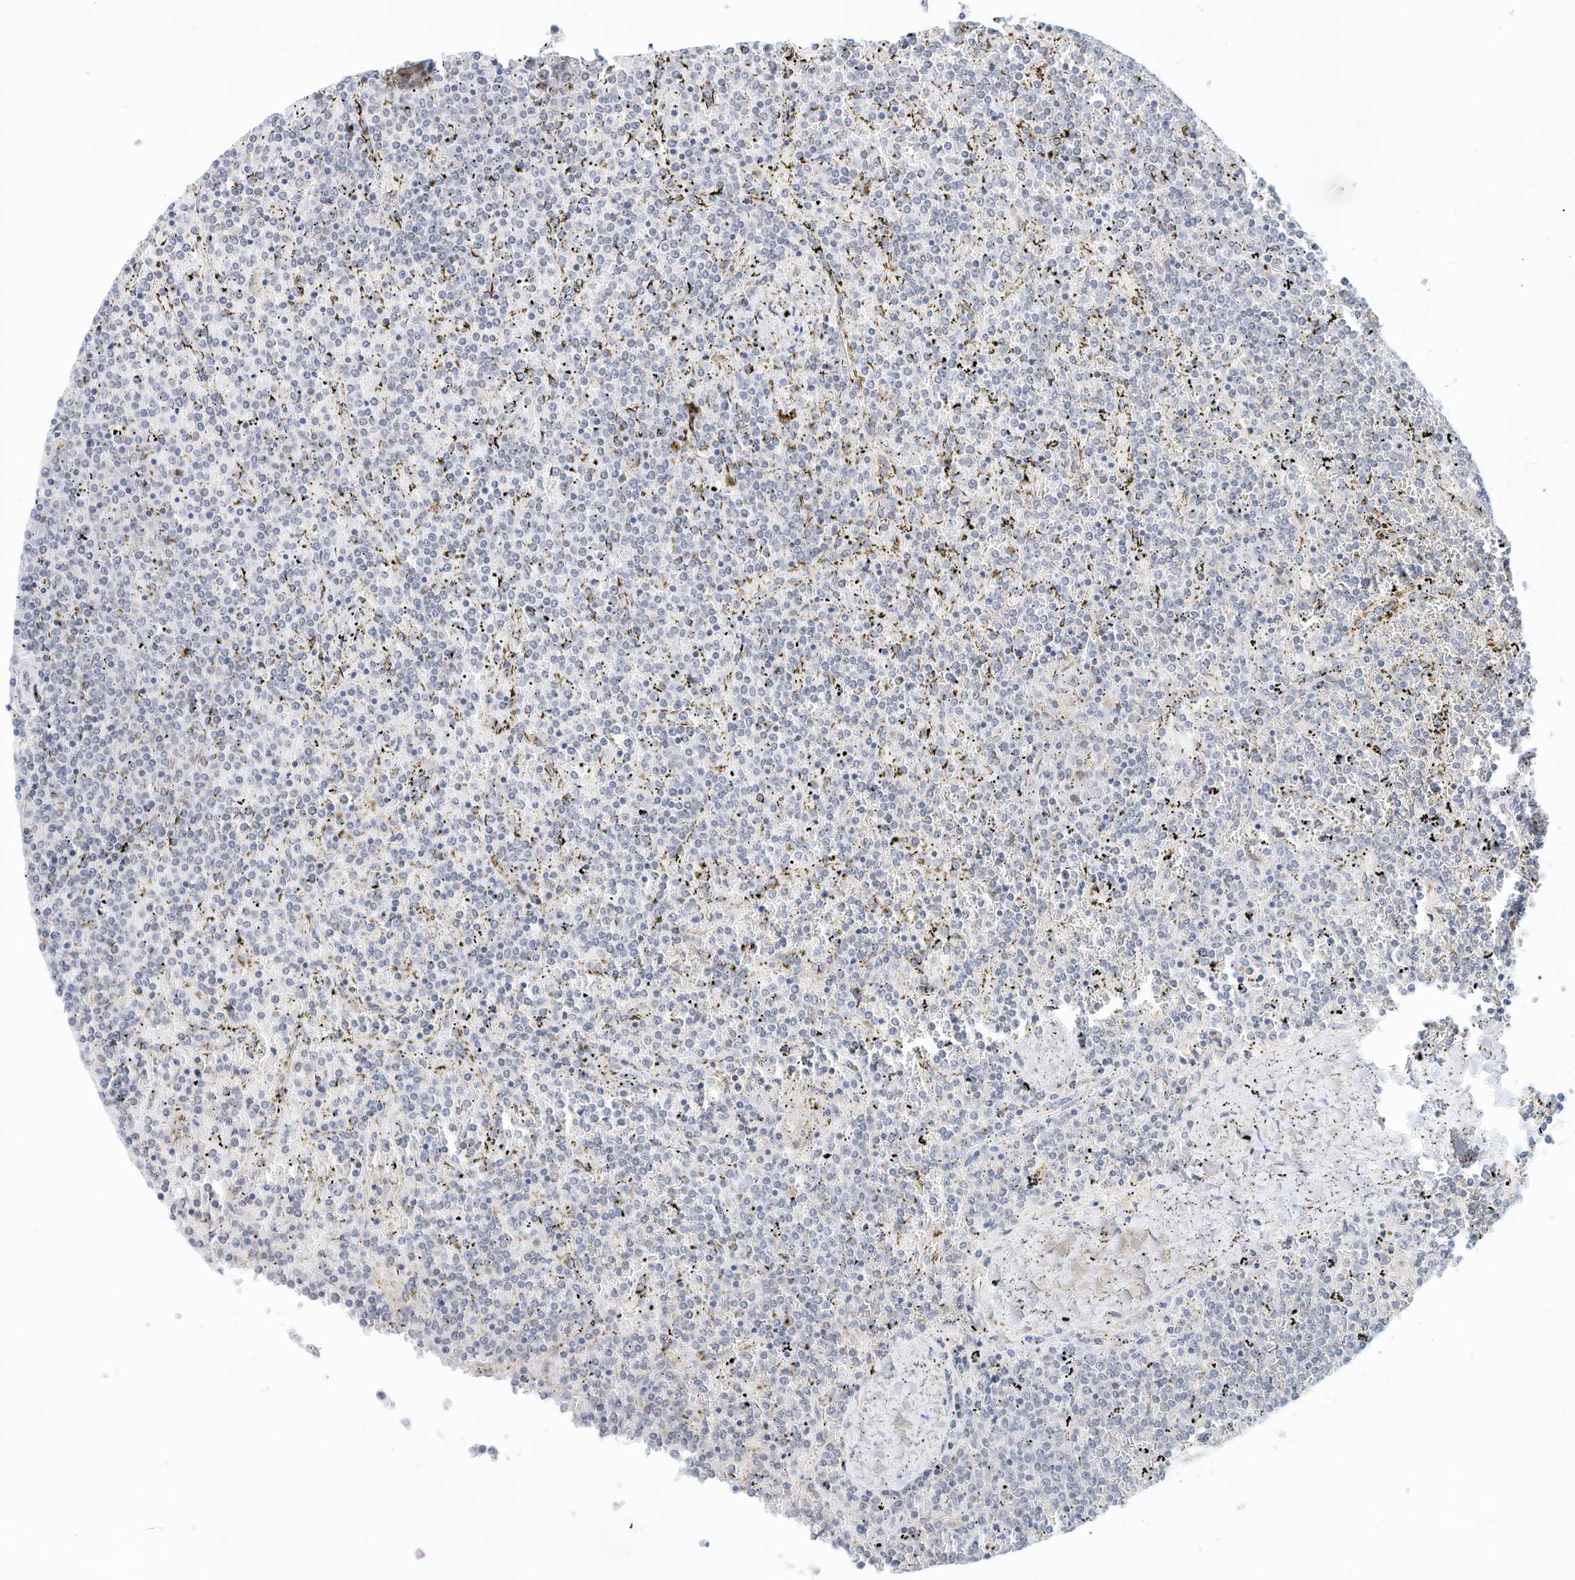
{"staining": {"intensity": "negative", "quantity": "none", "location": "none"}, "tissue": "lymphoma", "cell_type": "Tumor cells", "image_type": "cancer", "snomed": [{"axis": "morphology", "description": "Malignant lymphoma, non-Hodgkin's type, Low grade"}, {"axis": "topography", "description": "Spleen"}], "caption": "High magnification brightfield microscopy of low-grade malignant lymphoma, non-Hodgkin's type stained with DAB (brown) and counterstained with hematoxylin (blue): tumor cells show no significant staining.", "gene": "PAK6", "patient": {"sex": "female", "age": 19}}